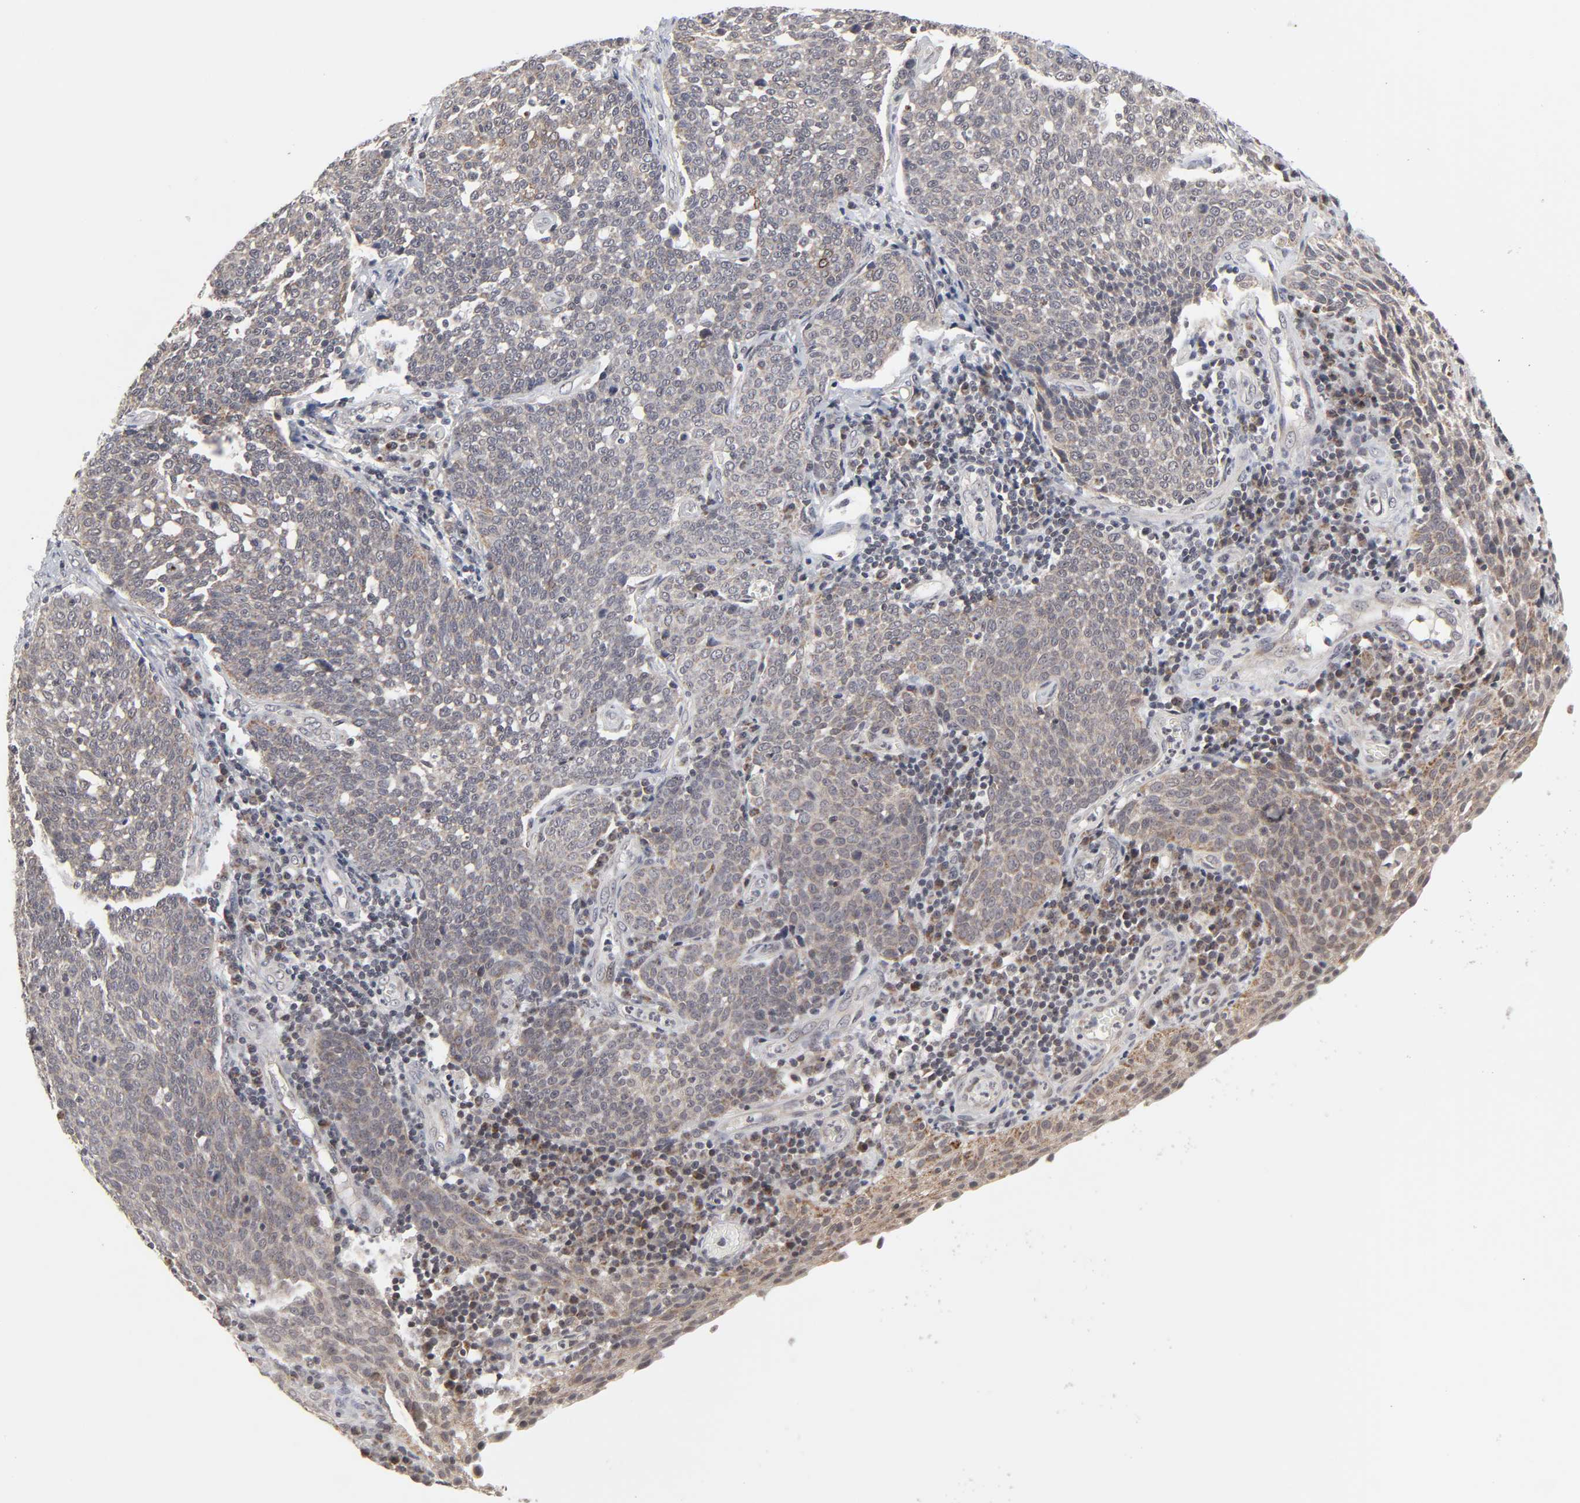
{"staining": {"intensity": "moderate", "quantity": ">75%", "location": "cytoplasmic/membranous"}, "tissue": "cervical cancer", "cell_type": "Tumor cells", "image_type": "cancer", "snomed": [{"axis": "morphology", "description": "Squamous cell carcinoma, NOS"}, {"axis": "topography", "description": "Cervix"}], "caption": "Brown immunohistochemical staining in human cervical cancer (squamous cell carcinoma) demonstrates moderate cytoplasmic/membranous expression in approximately >75% of tumor cells.", "gene": "AUH", "patient": {"sex": "female", "age": 34}}